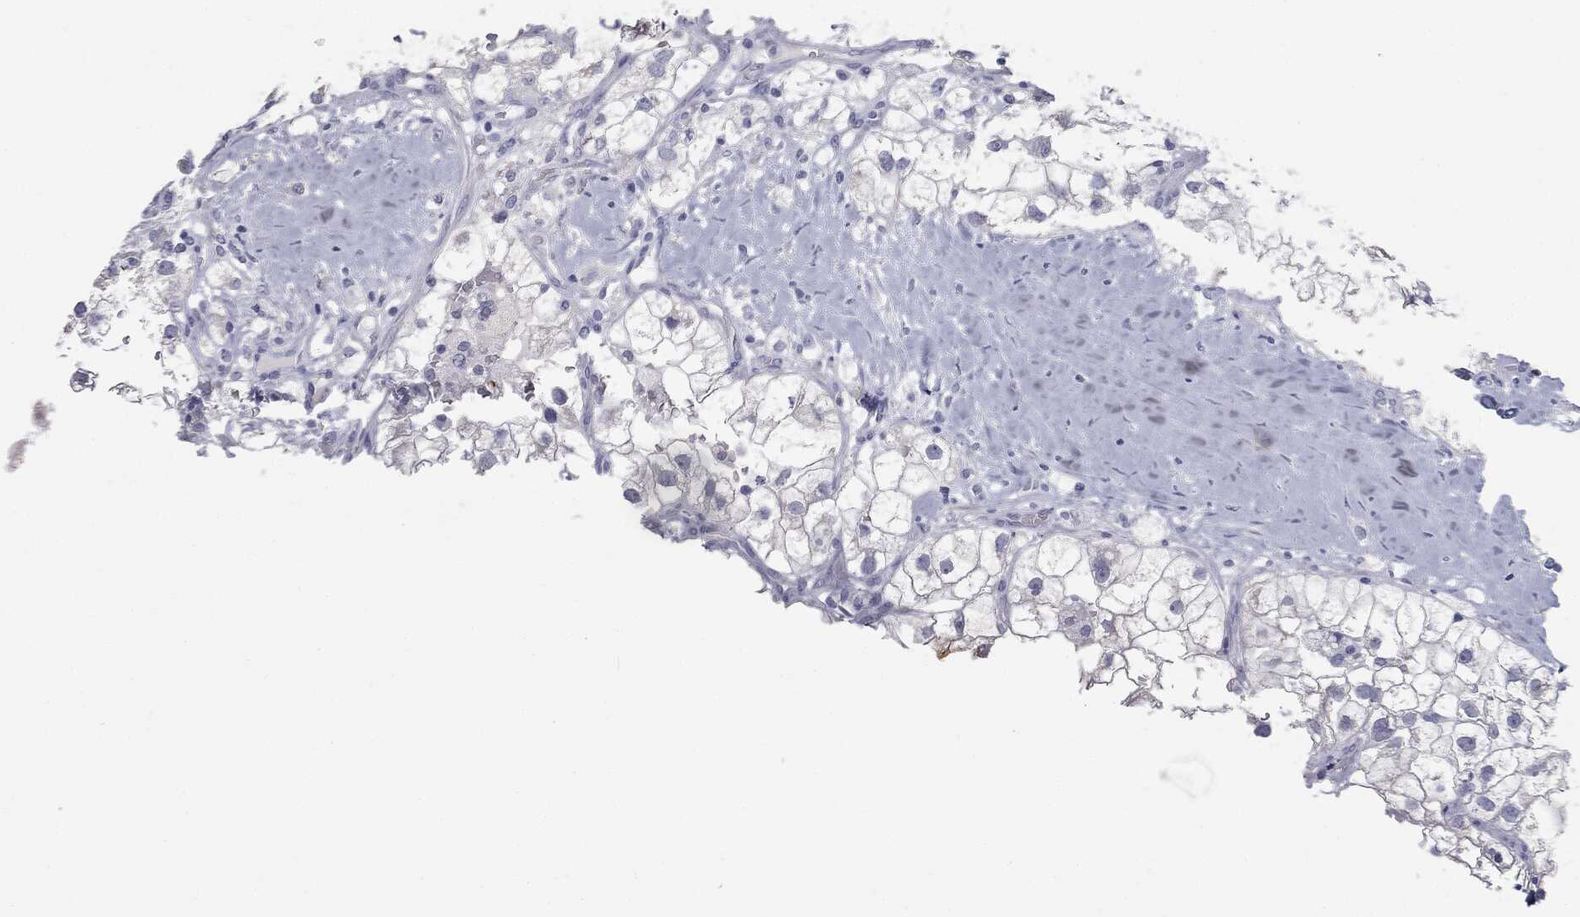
{"staining": {"intensity": "negative", "quantity": "none", "location": "none"}, "tissue": "renal cancer", "cell_type": "Tumor cells", "image_type": "cancer", "snomed": [{"axis": "morphology", "description": "Adenocarcinoma, NOS"}, {"axis": "topography", "description": "Kidney"}], "caption": "An immunohistochemistry photomicrograph of adenocarcinoma (renal) is shown. There is no staining in tumor cells of adenocarcinoma (renal).", "gene": "MUC5AC", "patient": {"sex": "male", "age": 59}}